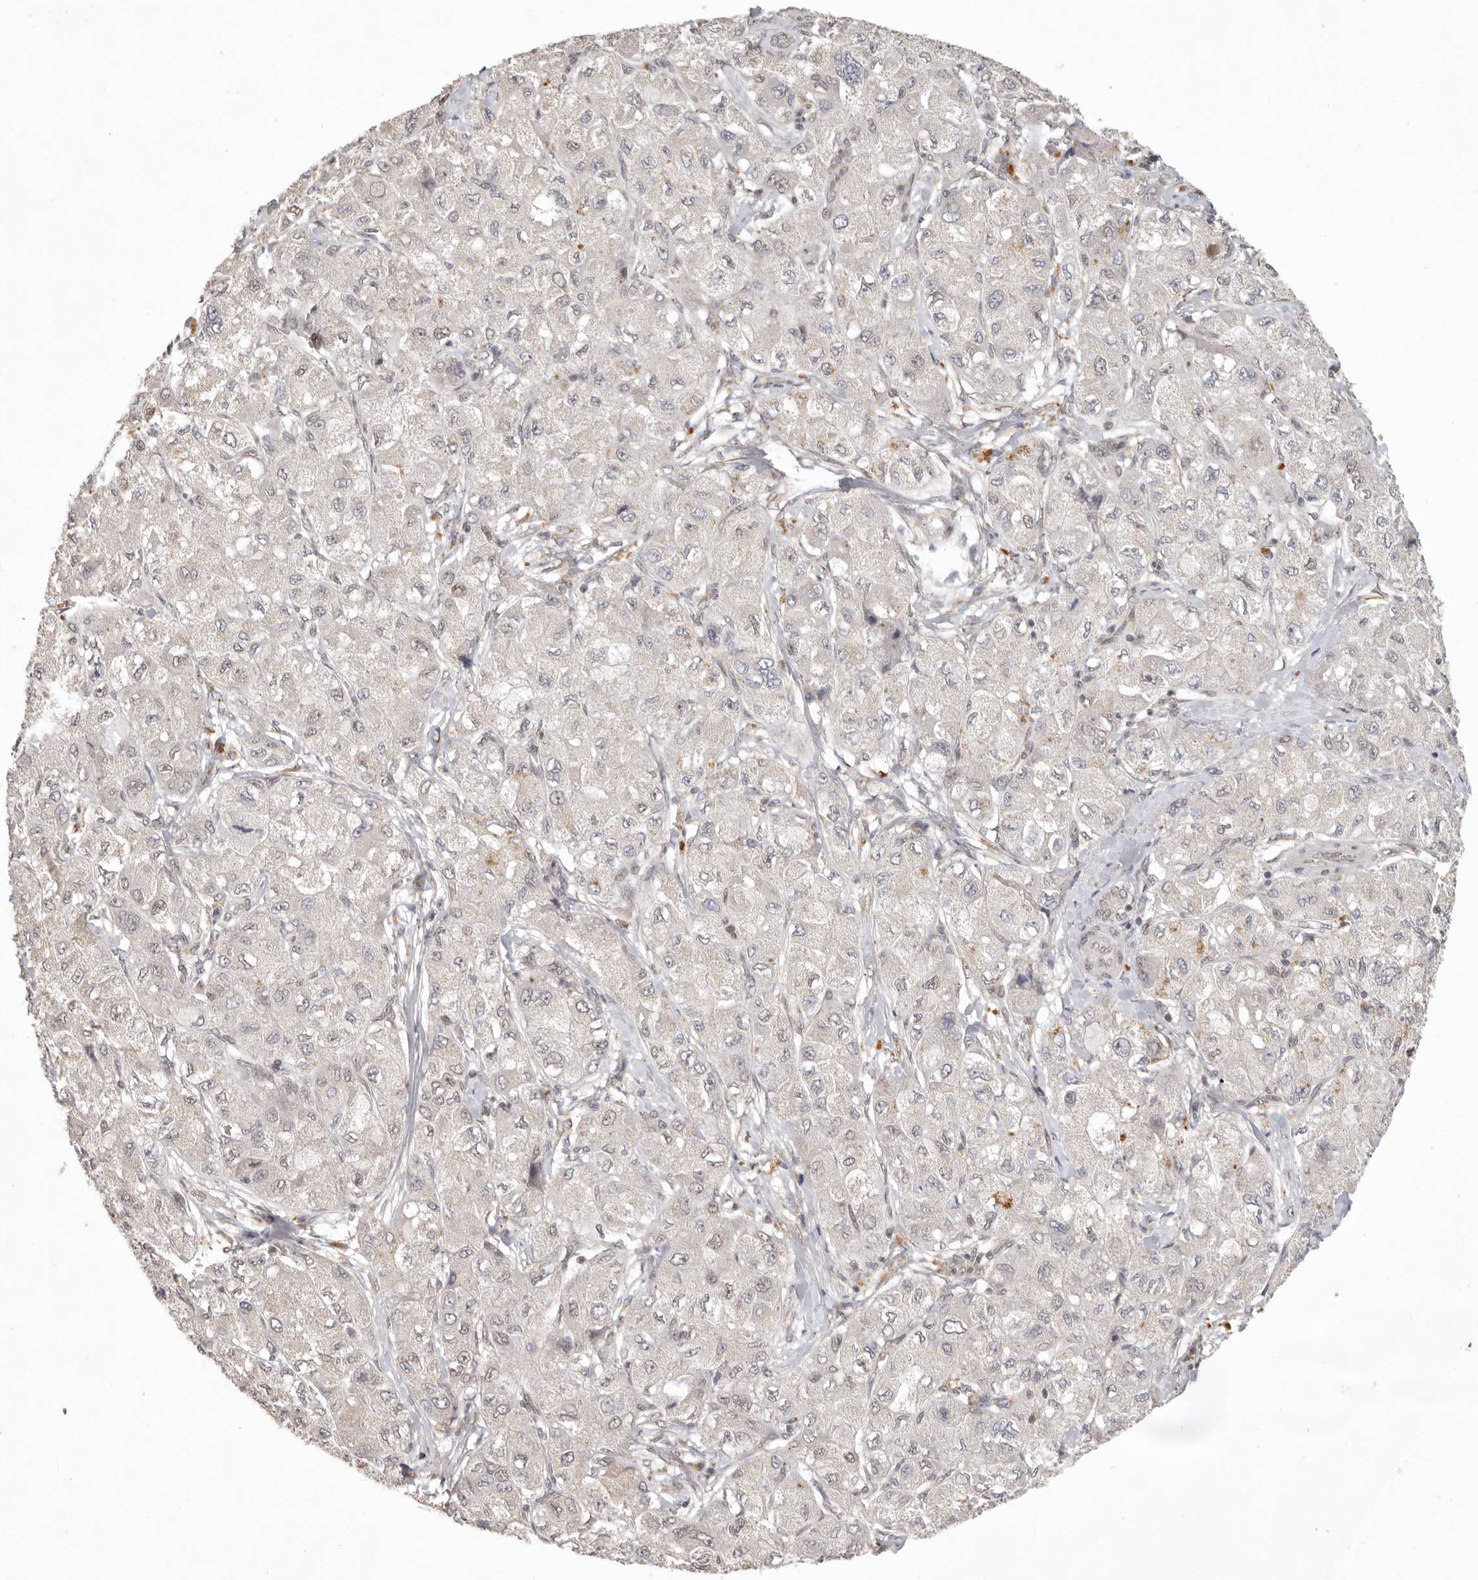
{"staining": {"intensity": "weak", "quantity": "25%-75%", "location": "cytoplasmic/membranous"}, "tissue": "liver cancer", "cell_type": "Tumor cells", "image_type": "cancer", "snomed": [{"axis": "morphology", "description": "Carcinoma, Hepatocellular, NOS"}, {"axis": "topography", "description": "Liver"}], "caption": "This micrograph exhibits IHC staining of human hepatocellular carcinoma (liver), with low weak cytoplasmic/membranous positivity in about 25%-75% of tumor cells.", "gene": "LRRC75A", "patient": {"sex": "male", "age": 80}}